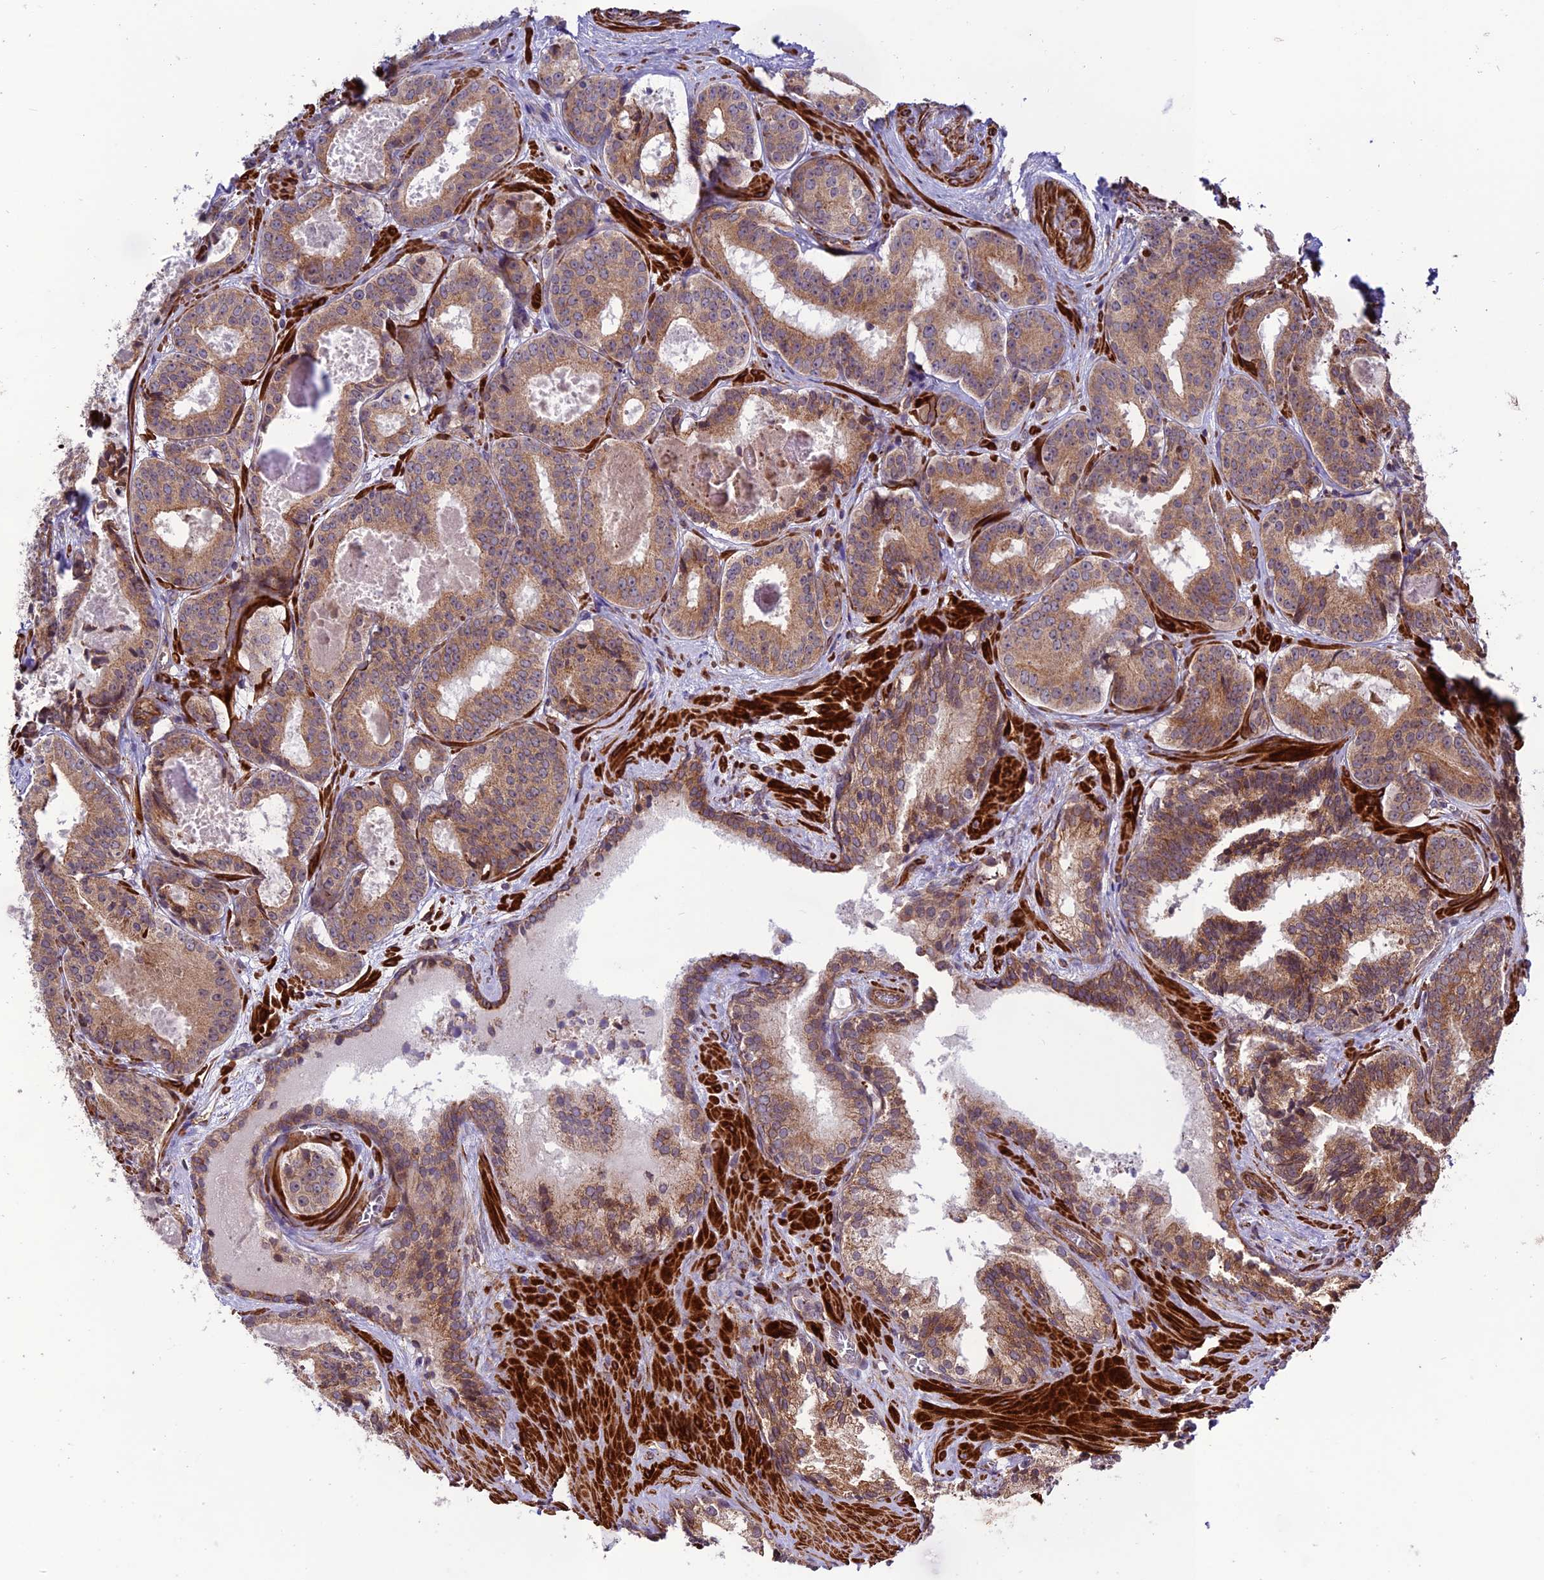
{"staining": {"intensity": "moderate", "quantity": ">75%", "location": "cytoplasmic/membranous"}, "tissue": "prostate cancer", "cell_type": "Tumor cells", "image_type": "cancer", "snomed": [{"axis": "morphology", "description": "Adenocarcinoma, High grade"}, {"axis": "topography", "description": "Prostate"}], "caption": "Immunohistochemical staining of human high-grade adenocarcinoma (prostate) displays moderate cytoplasmic/membranous protein staining in approximately >75% of tumor cells.", "gene": "TNIP3", "patient": {"sex": "male", "age": 57}}